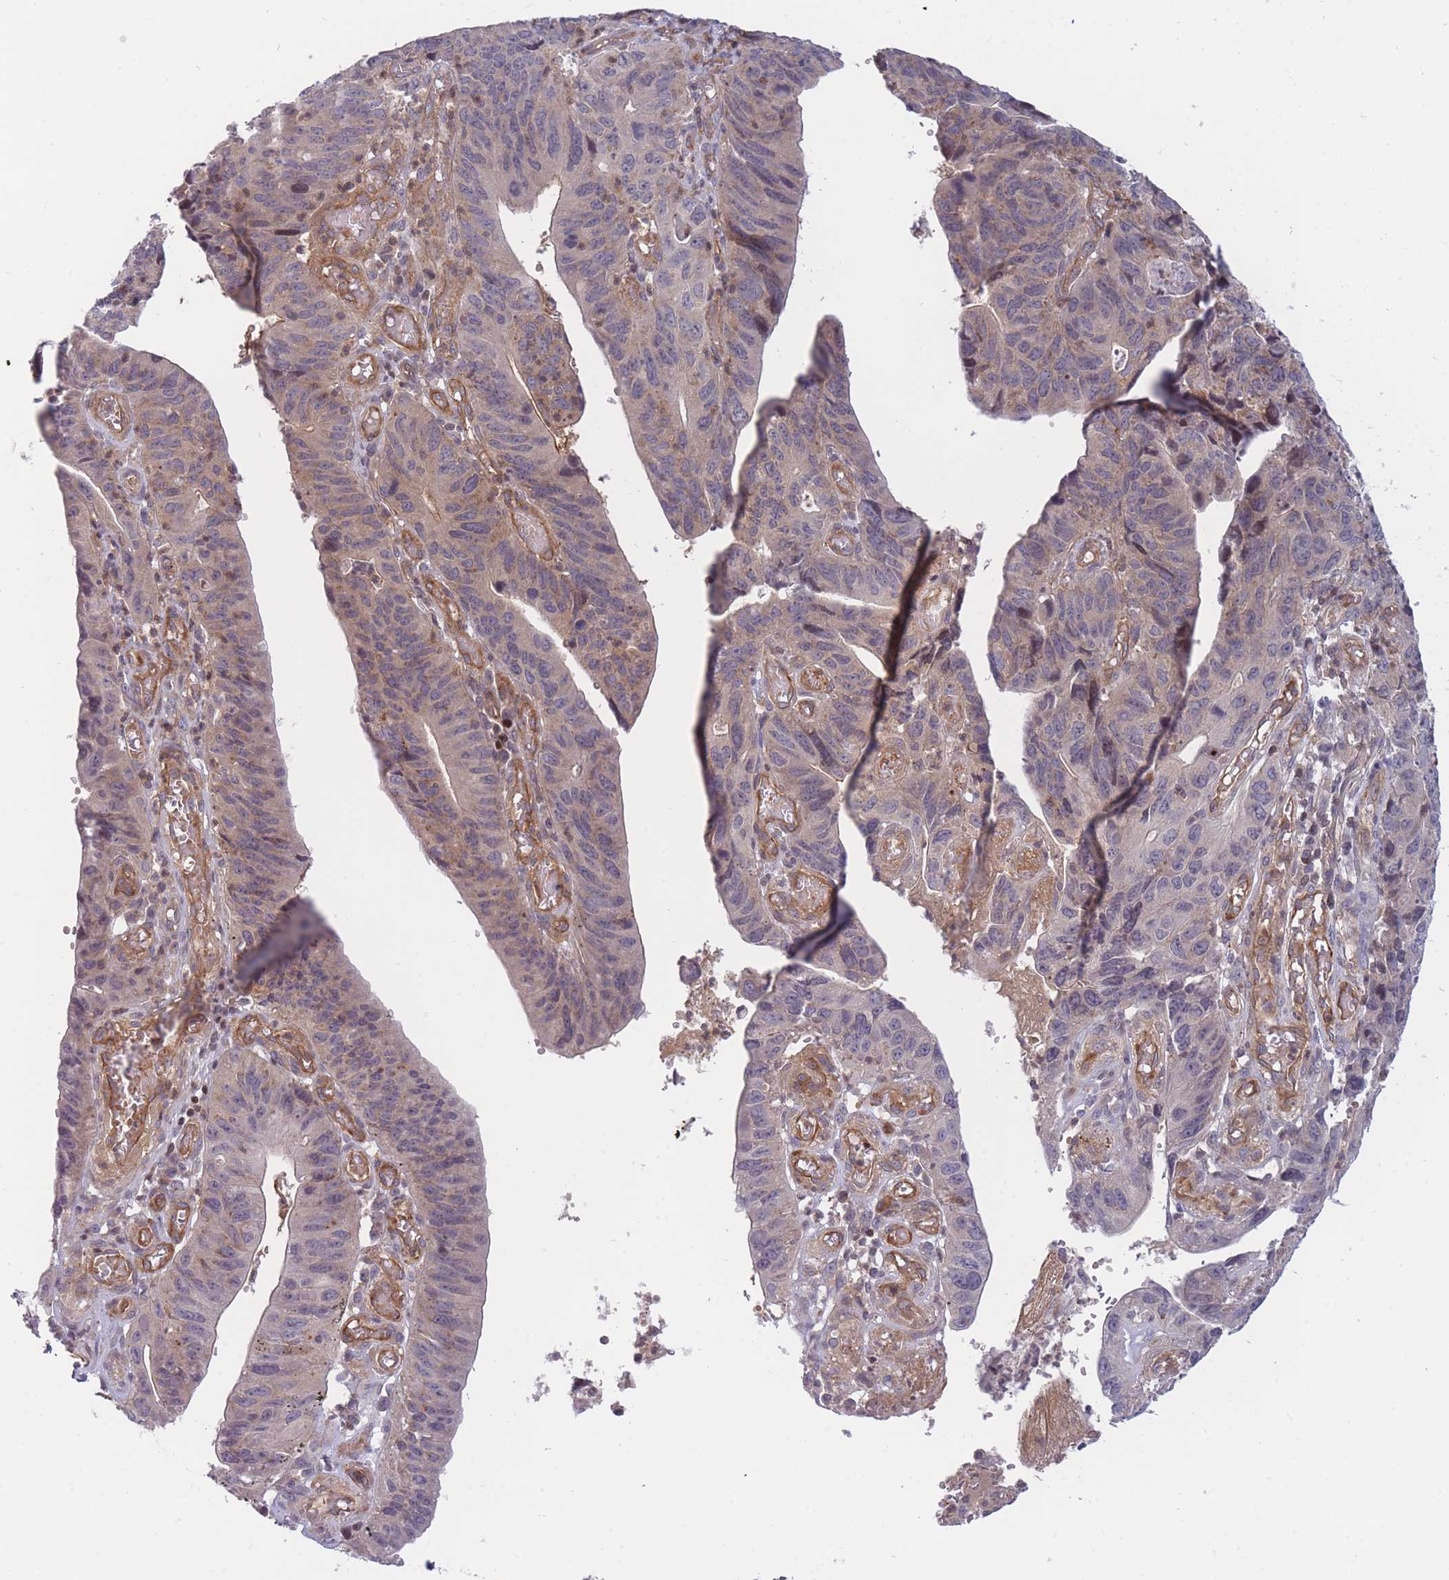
{"staining": {"intensity": "weak", "quantity": "<25%", "location": "cytoplasmic/membranous"}, "tissue": "stomach cancer", "cell_type": "Tumor cells", "image_type": "cancer", "snomed": [{"axis": "morphology", "description": "Adenocarcinoma, NOS"}, {"axis": "topography", "description": "Stomach"}], "caption": "This is a image of immunohistochemistry staining of stomach cancer, which shows no staining in tumor cells.", "gene": "SLC35F5", "patient": {"sex": "male", "age": 59}}